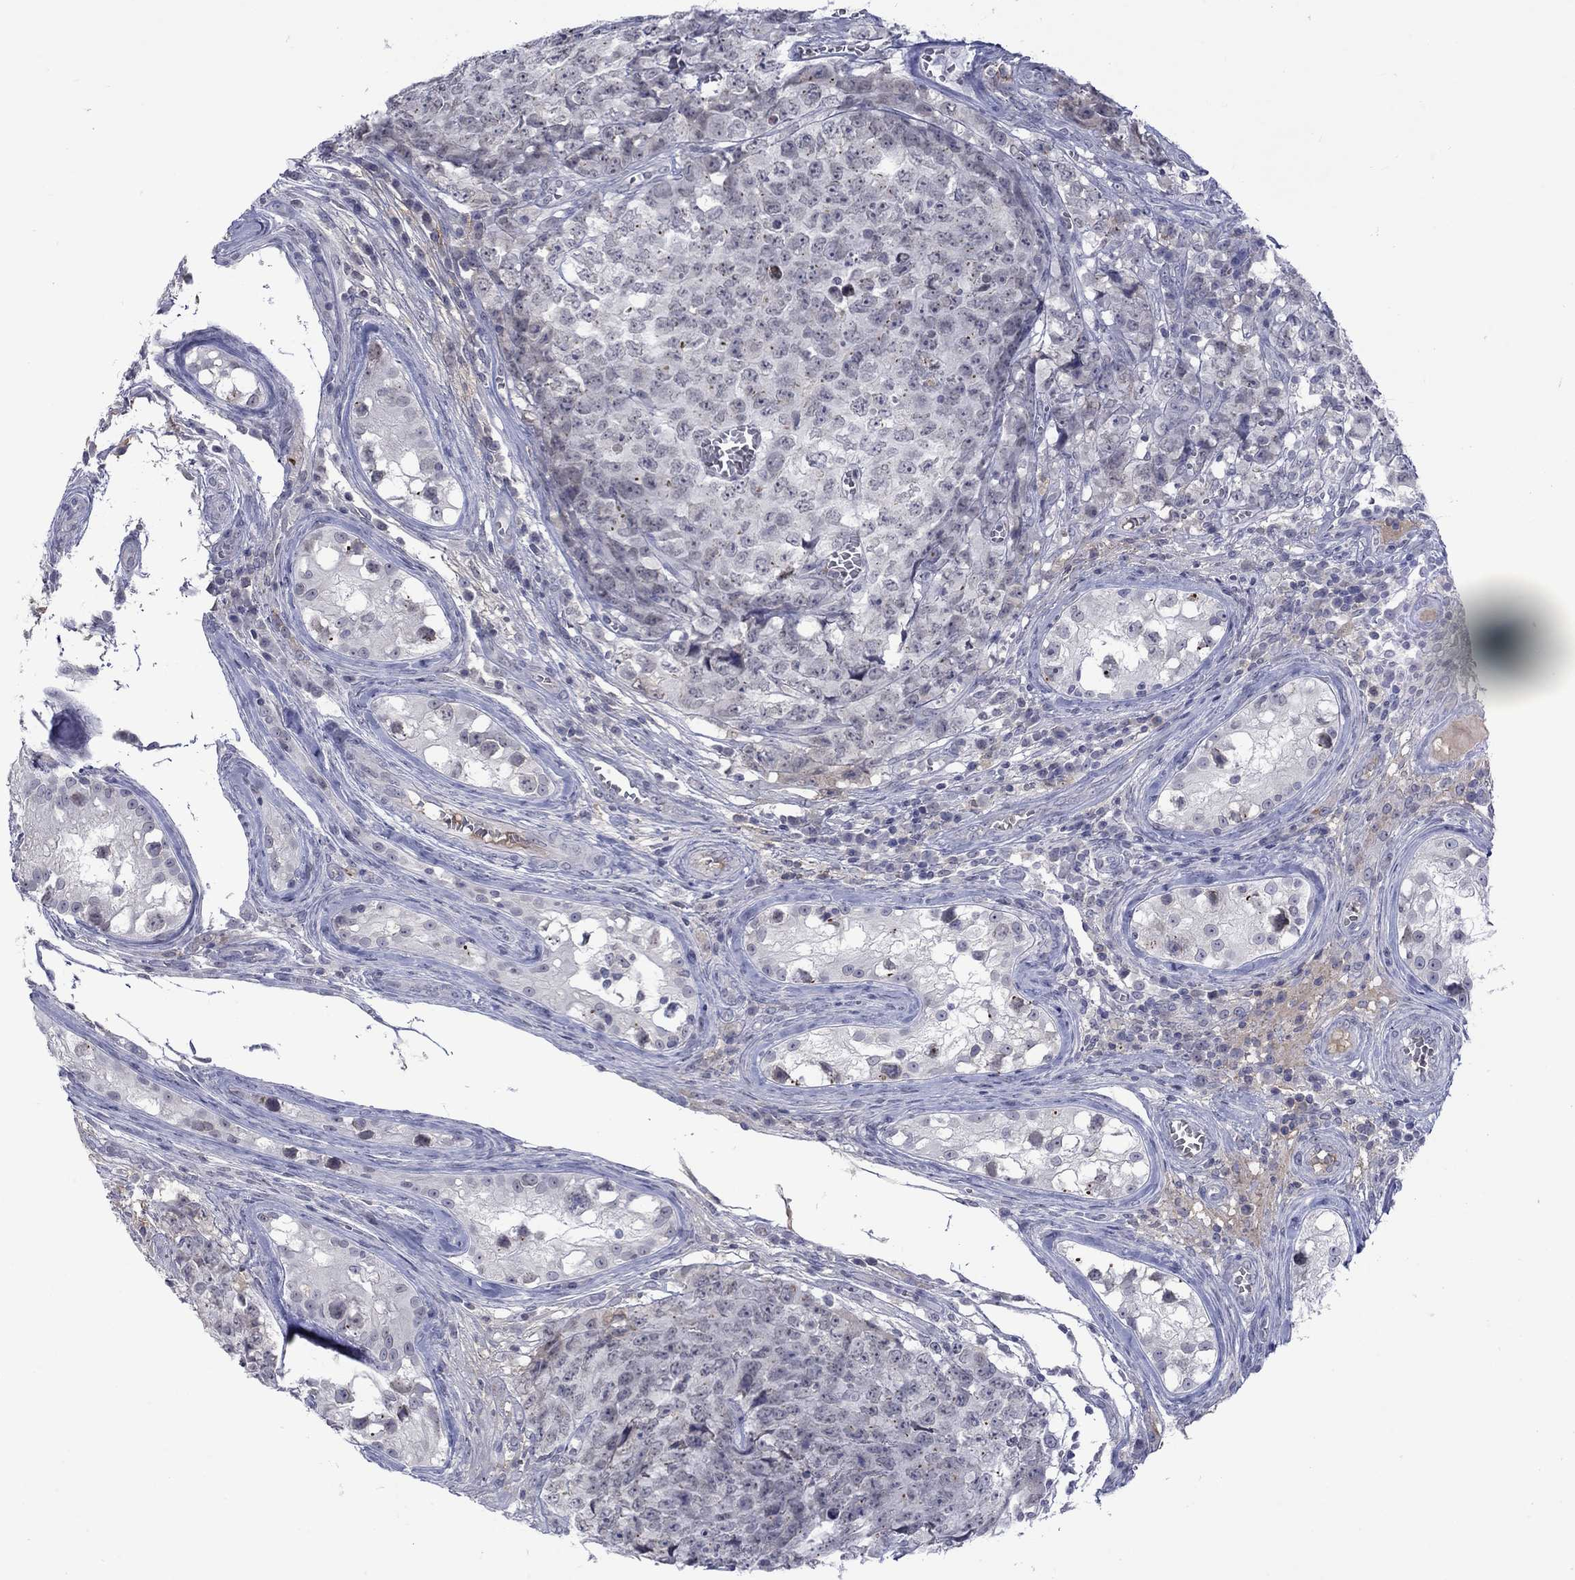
{"staining": {"intensity": "negative", "quantity": "none", "location": "none"}, "tissue": "testis cancer", "cell_type": "Tumor cells", "image_type": "cancer", "snomed": [{"axis": "morphology", "description": "Carcinoma, Embryonal, NOS"}, {"axis": "topography", "description": "Testis"}], "caption": "Immunohistochemistry of human testis cancer (embryonal carcinoma) exhibits no expression in tumor cells.", "gene": "NSMF", "patient": {"sex": "male", "age": 23}}